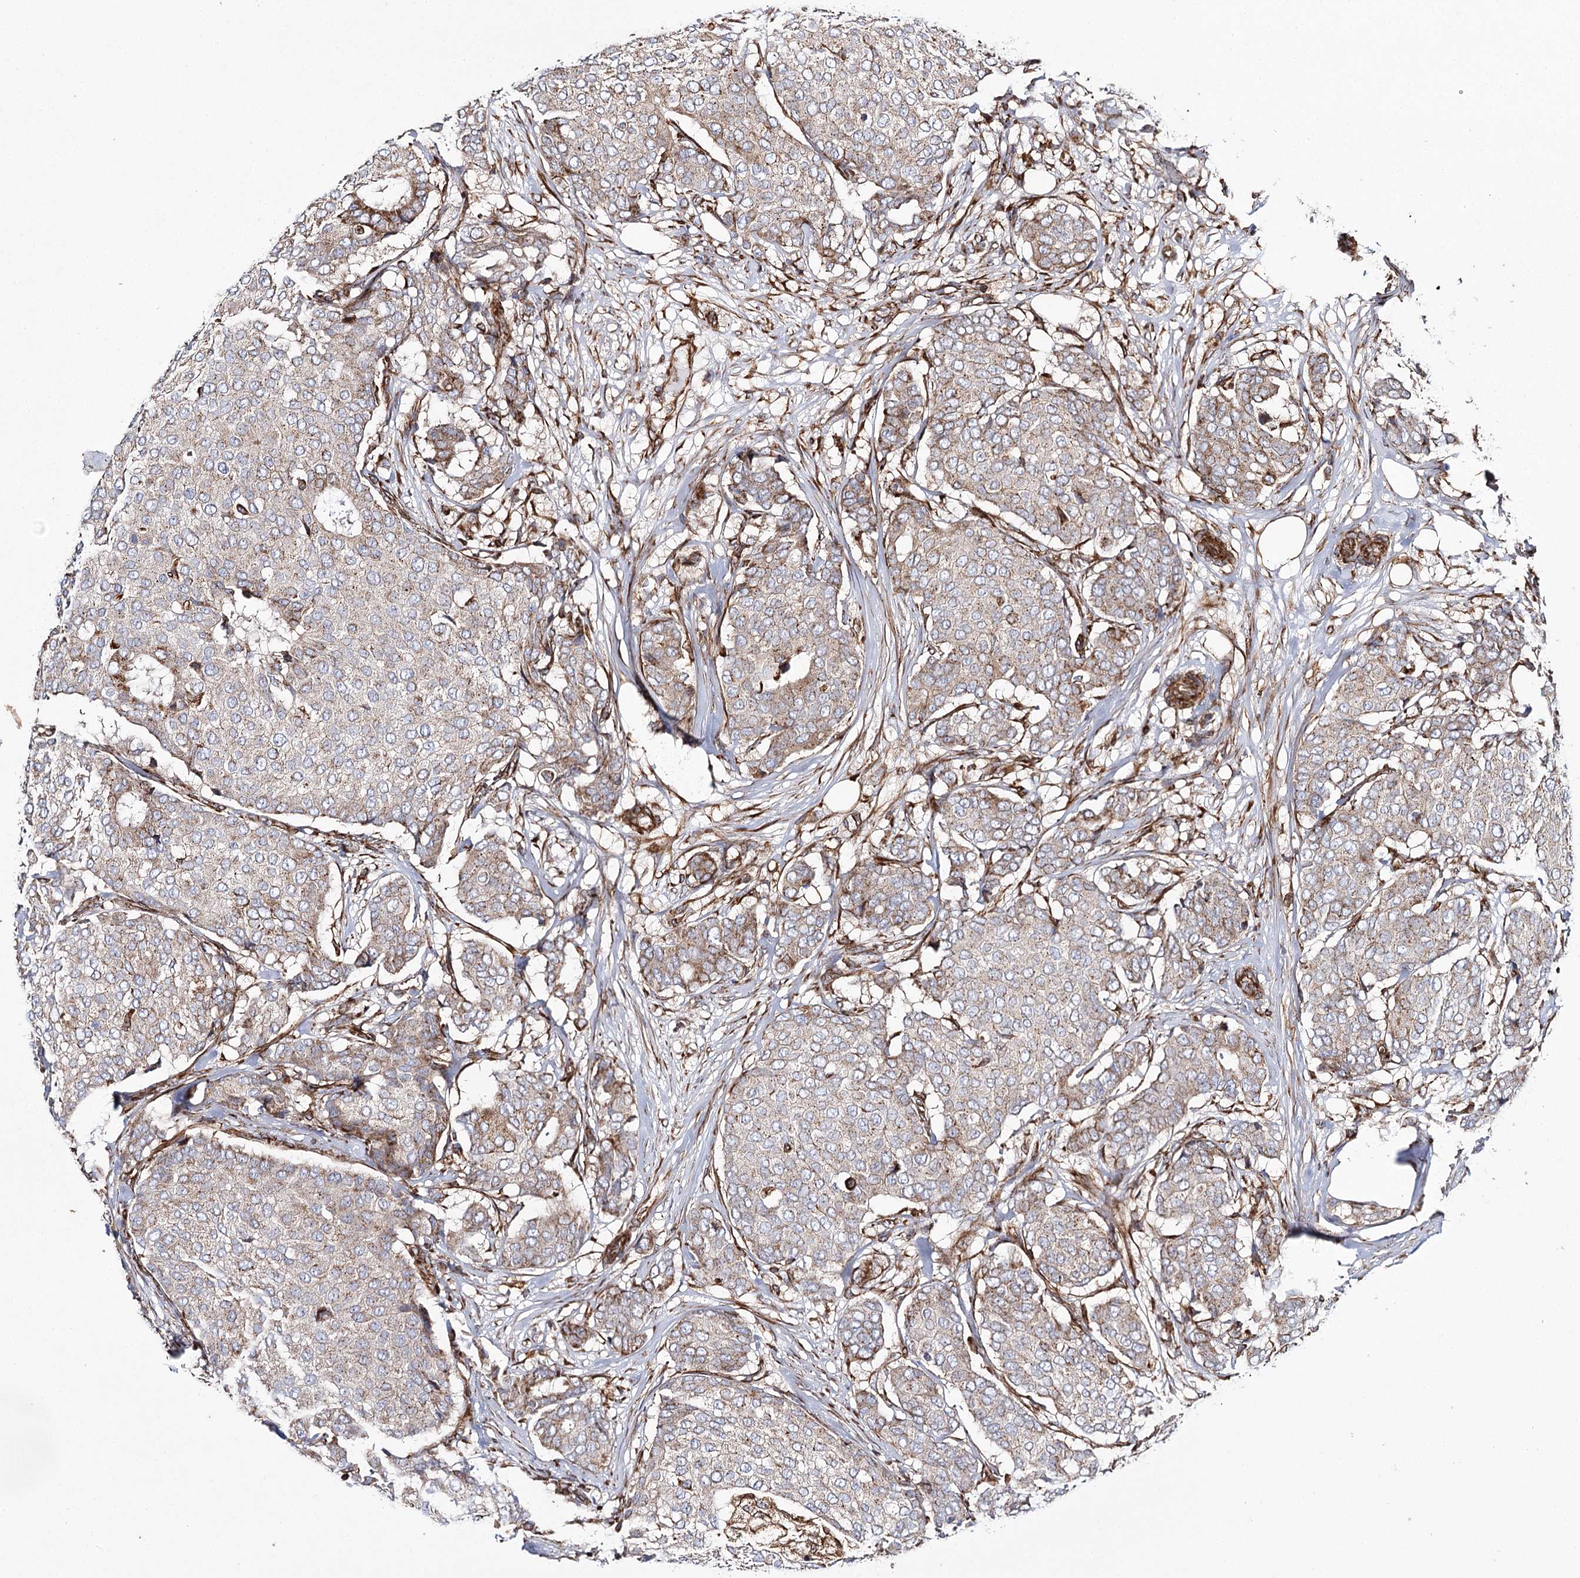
{"staining": {"intensity": "weak", "quantity": ">75%", "location": "cytoplasmic/membranous"}, "tissue": "breast cancer", "cell_type": "Tumor cells", "image_type": "cancer", "snomed": [{"axis": "morphology", "description": "Duct carcinoma"}, {"axis": "topography", "description": "Breast"}], "caption": "Brown immunohistochemical staining in breast intraductal carcinoma demonstrates weak cytoplasmic/membranous staining in approximately >75% of tumor cells.", "gene": "THUMPD3", "patient": {"sex": "female", "age": 75}}